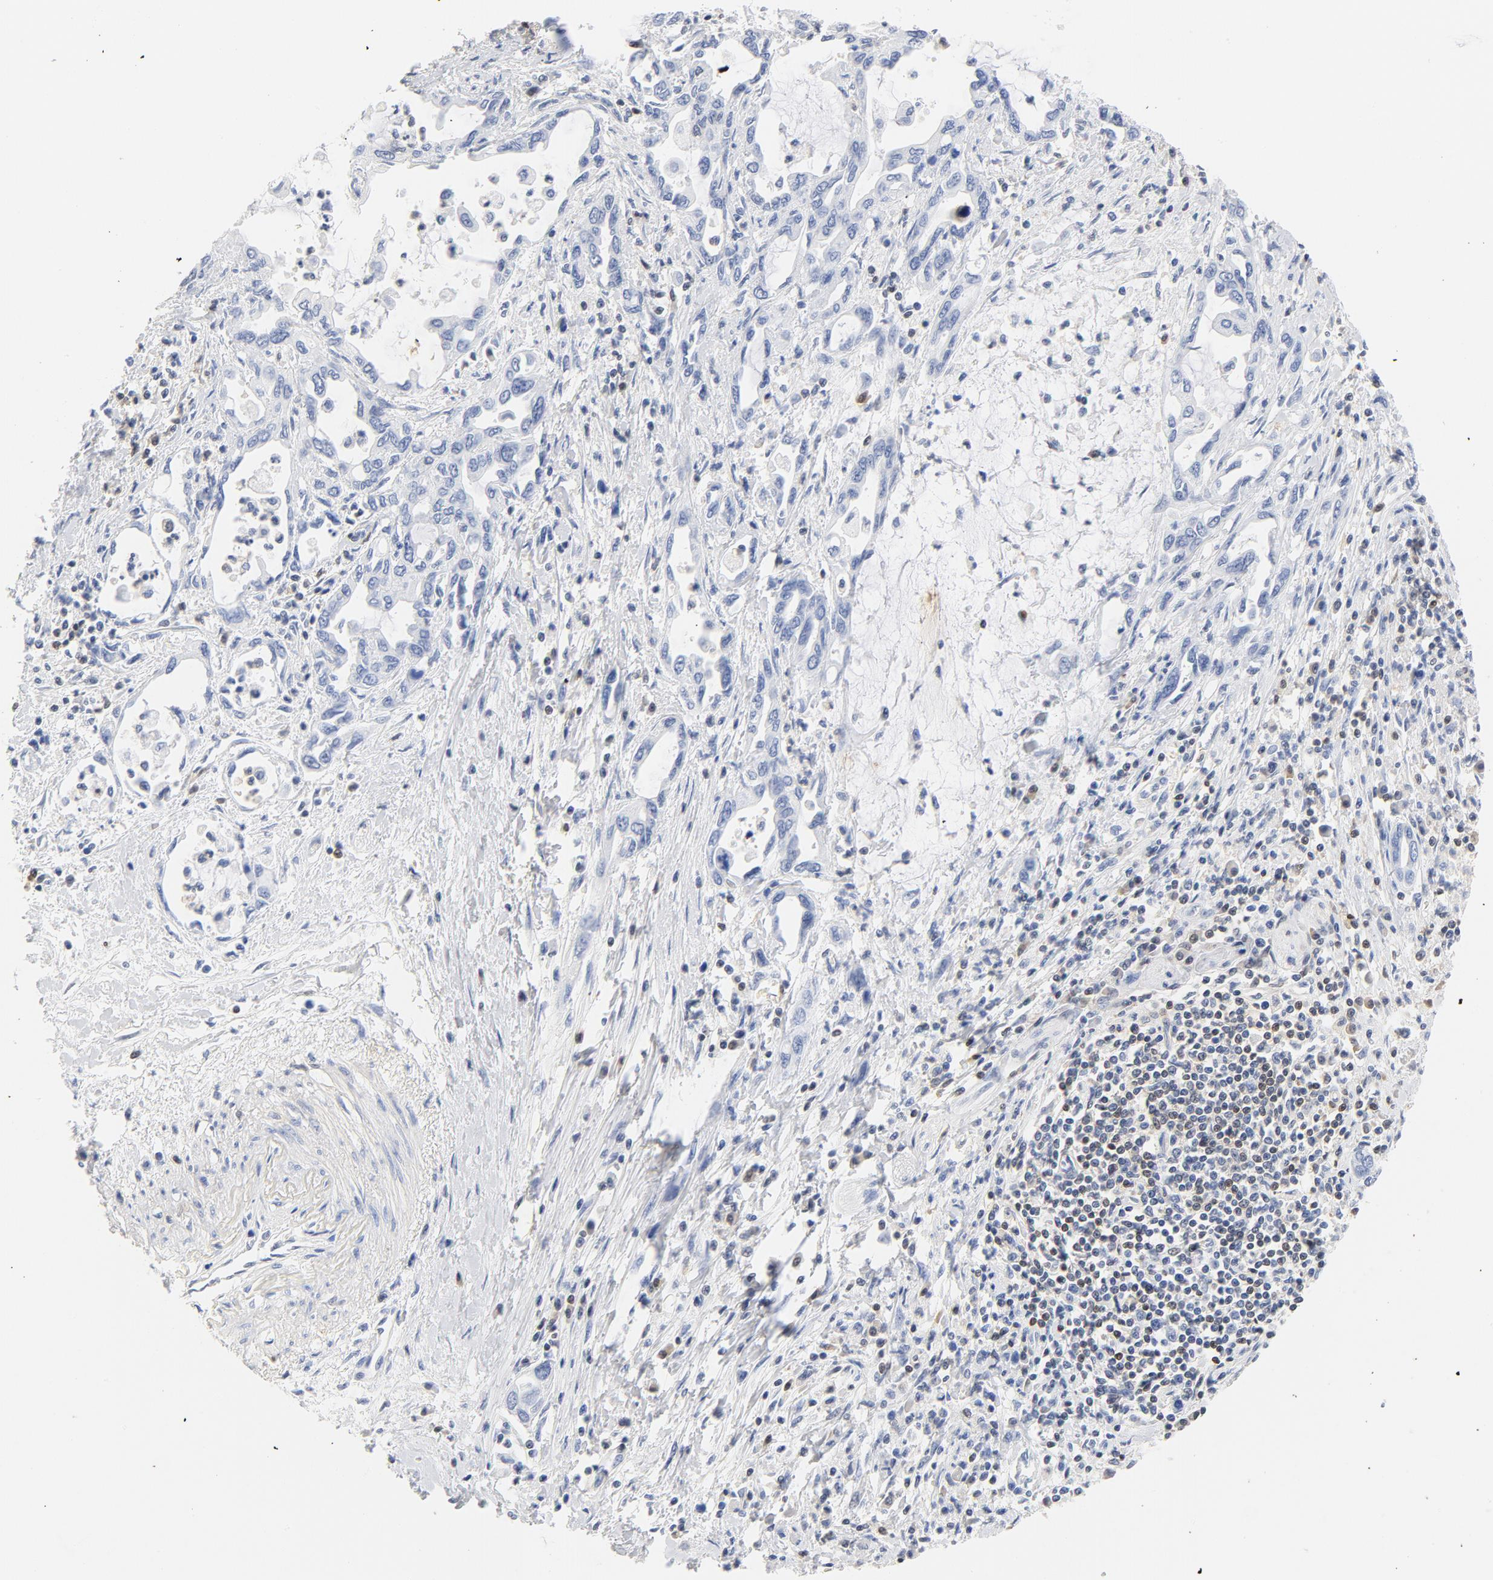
{"staining": {"intensity": "negative", "quantity": "none", "location": "none"}, "tissue": "pancreatic cancer", "cell_type": "Tumor cells", "image_type": "cancer", "snomed": [{"axis": "morphology", "description": "Adenocarcinoma, NOS"}, {"axis": "topography", "description": "Pancreas"}], "caption": "Immunohistochemistry image of neoplastic tissue: pancreatic cancer (adenocarcinoma) stained with DAB displays no significant protein positivity in tumor cells.", "gene": "CDKN1B", "patient": {"sex": "female", "age": 57}}